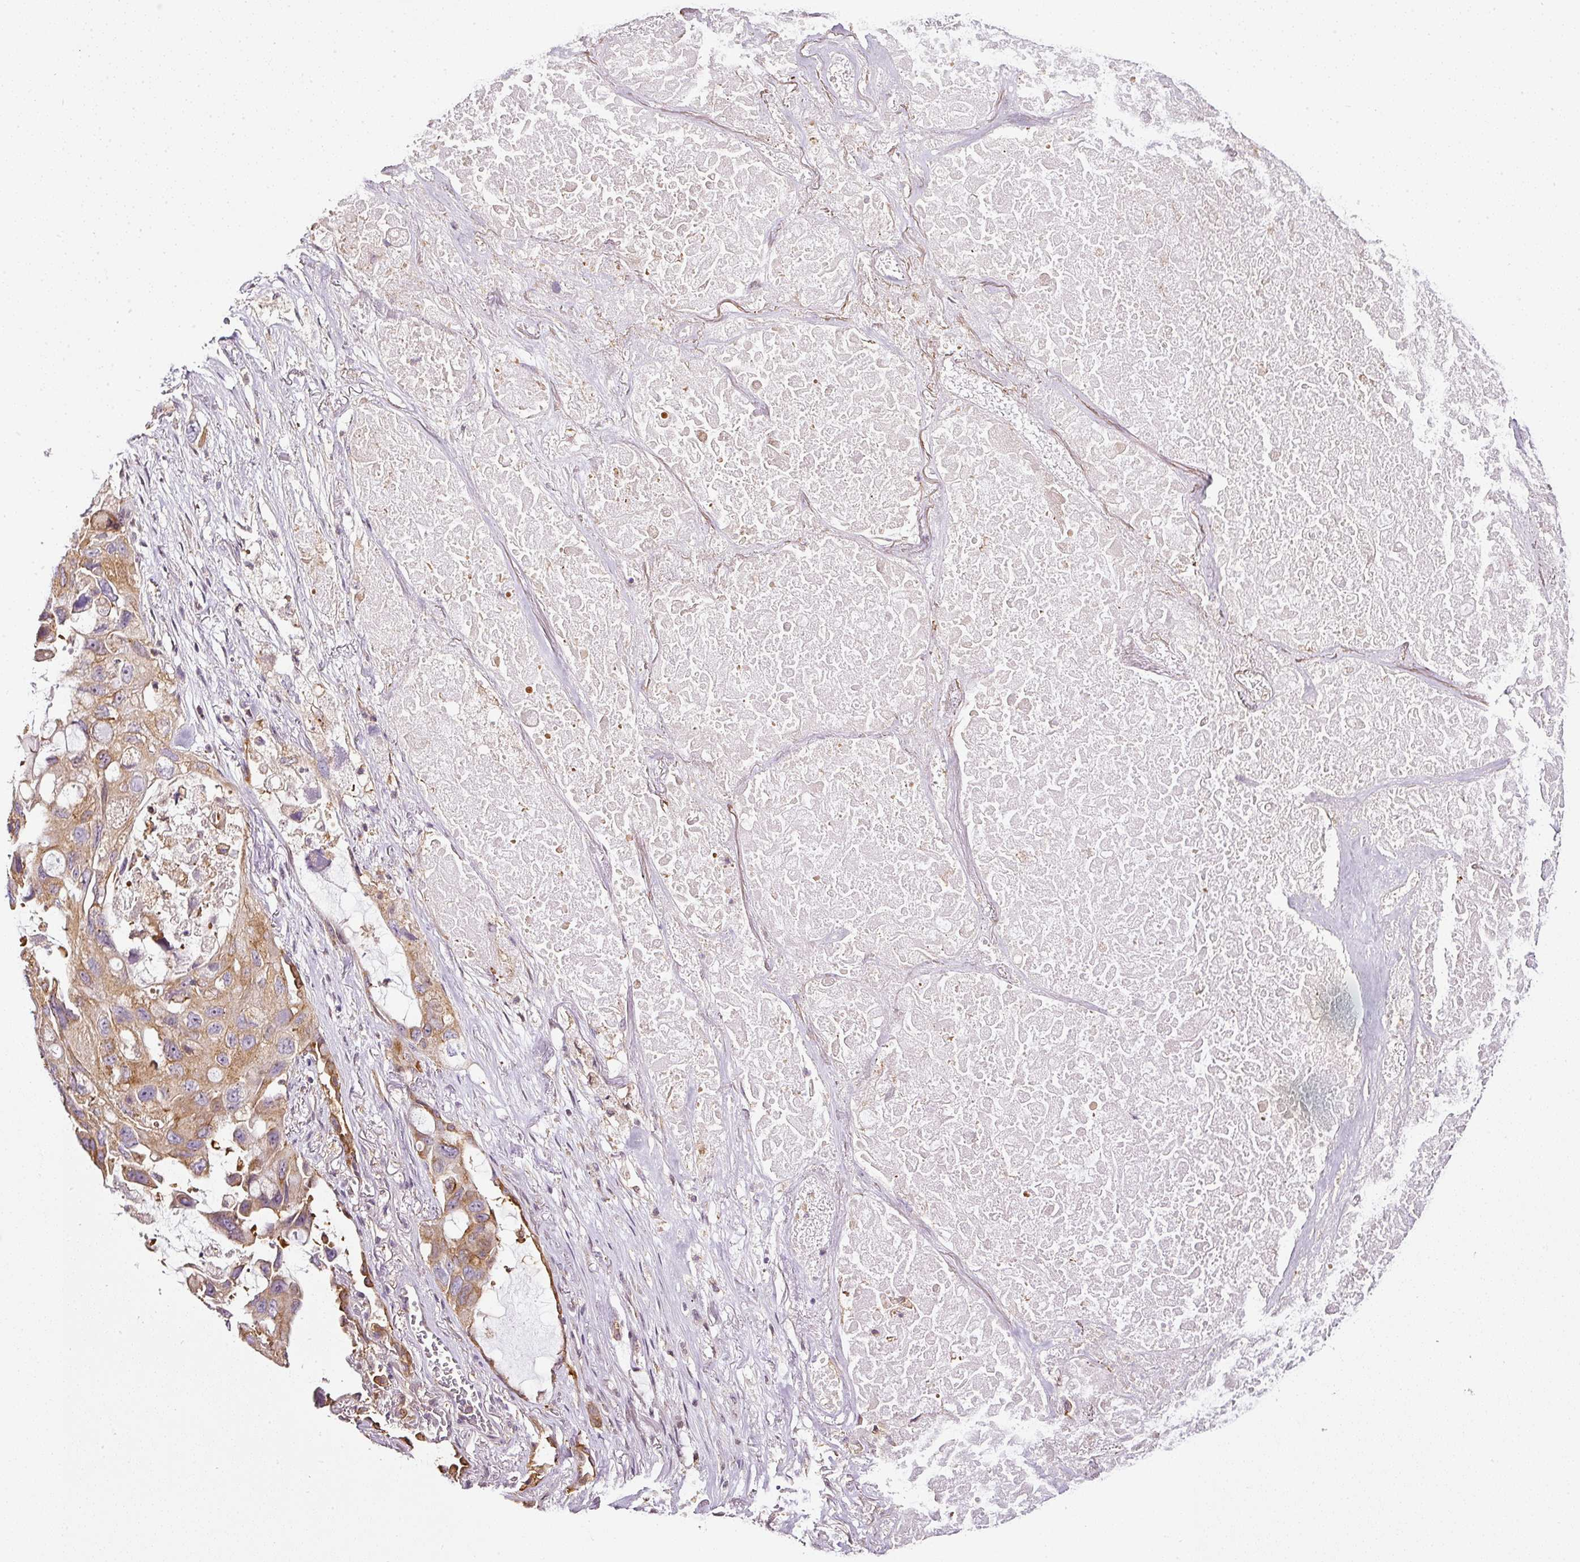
{"staining": {"intensity": "moderate", "quantity": ">75%", "location": "cytoplasmic/membranous"}, "tissue": "lung cancer", "cell_type": "Tumor cells", "image_type": "cancer", "snomed": [{"axis": "morphology", "description": "Squamous cell carcinoma, NOS"}, {"axis": "topography", "description": "Lung"}], "caption": "Lung squamous cell carcinoma tissue demonstrates moderate cytoplasmic/membranous positivity in about >75% of tumor cells, visualized by immunohistochemistry. (DAB (3,3'-diaminobenzidine) IHC with brightfield microscopy, high magnification).", "gene": "SCNM1", "patient": {"sex": "female", "age": 73}}